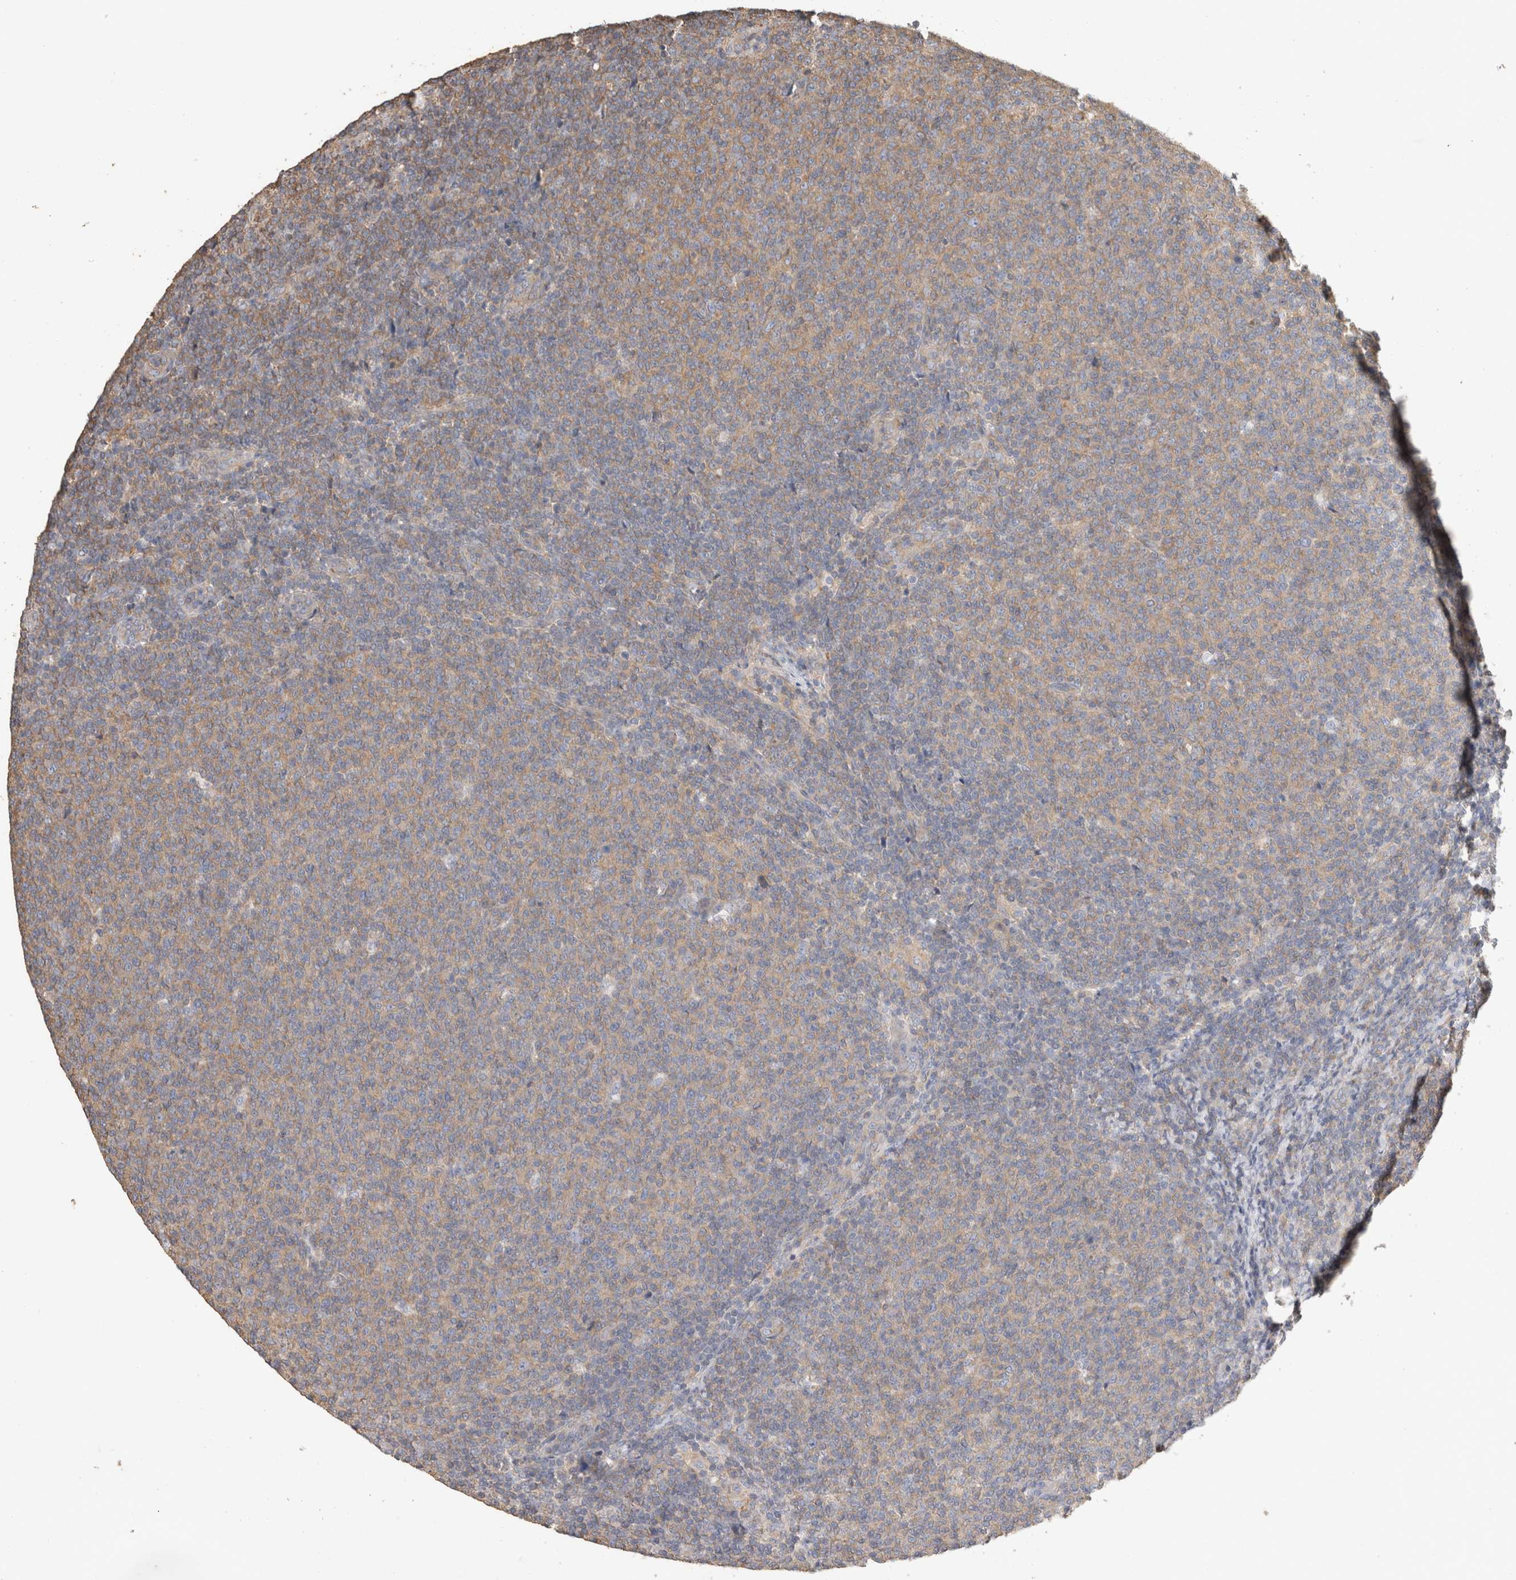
{"staining": {"intensity": "moderate", "quantity": ">75%", "location": "cytoplasmic/membranous"}, "tissue": "lymphoma", "cell_type": "Tumor cells", "image_type": "cancer", "snomed": [{"axis": "morphology", "description": "Malignant lymphoma, non-Hodgkin's type, Low grade"}, {"axis": "topography", "description": "Lymph node"}], "caption": "The micrograph demonstrates a brown stain indicating the presence of a protein in the cytoplasmic/membranous of tumor cells in lymphoma.", "gene": "EIF4G3", "patient": {"sex": "male", "age": 66}}